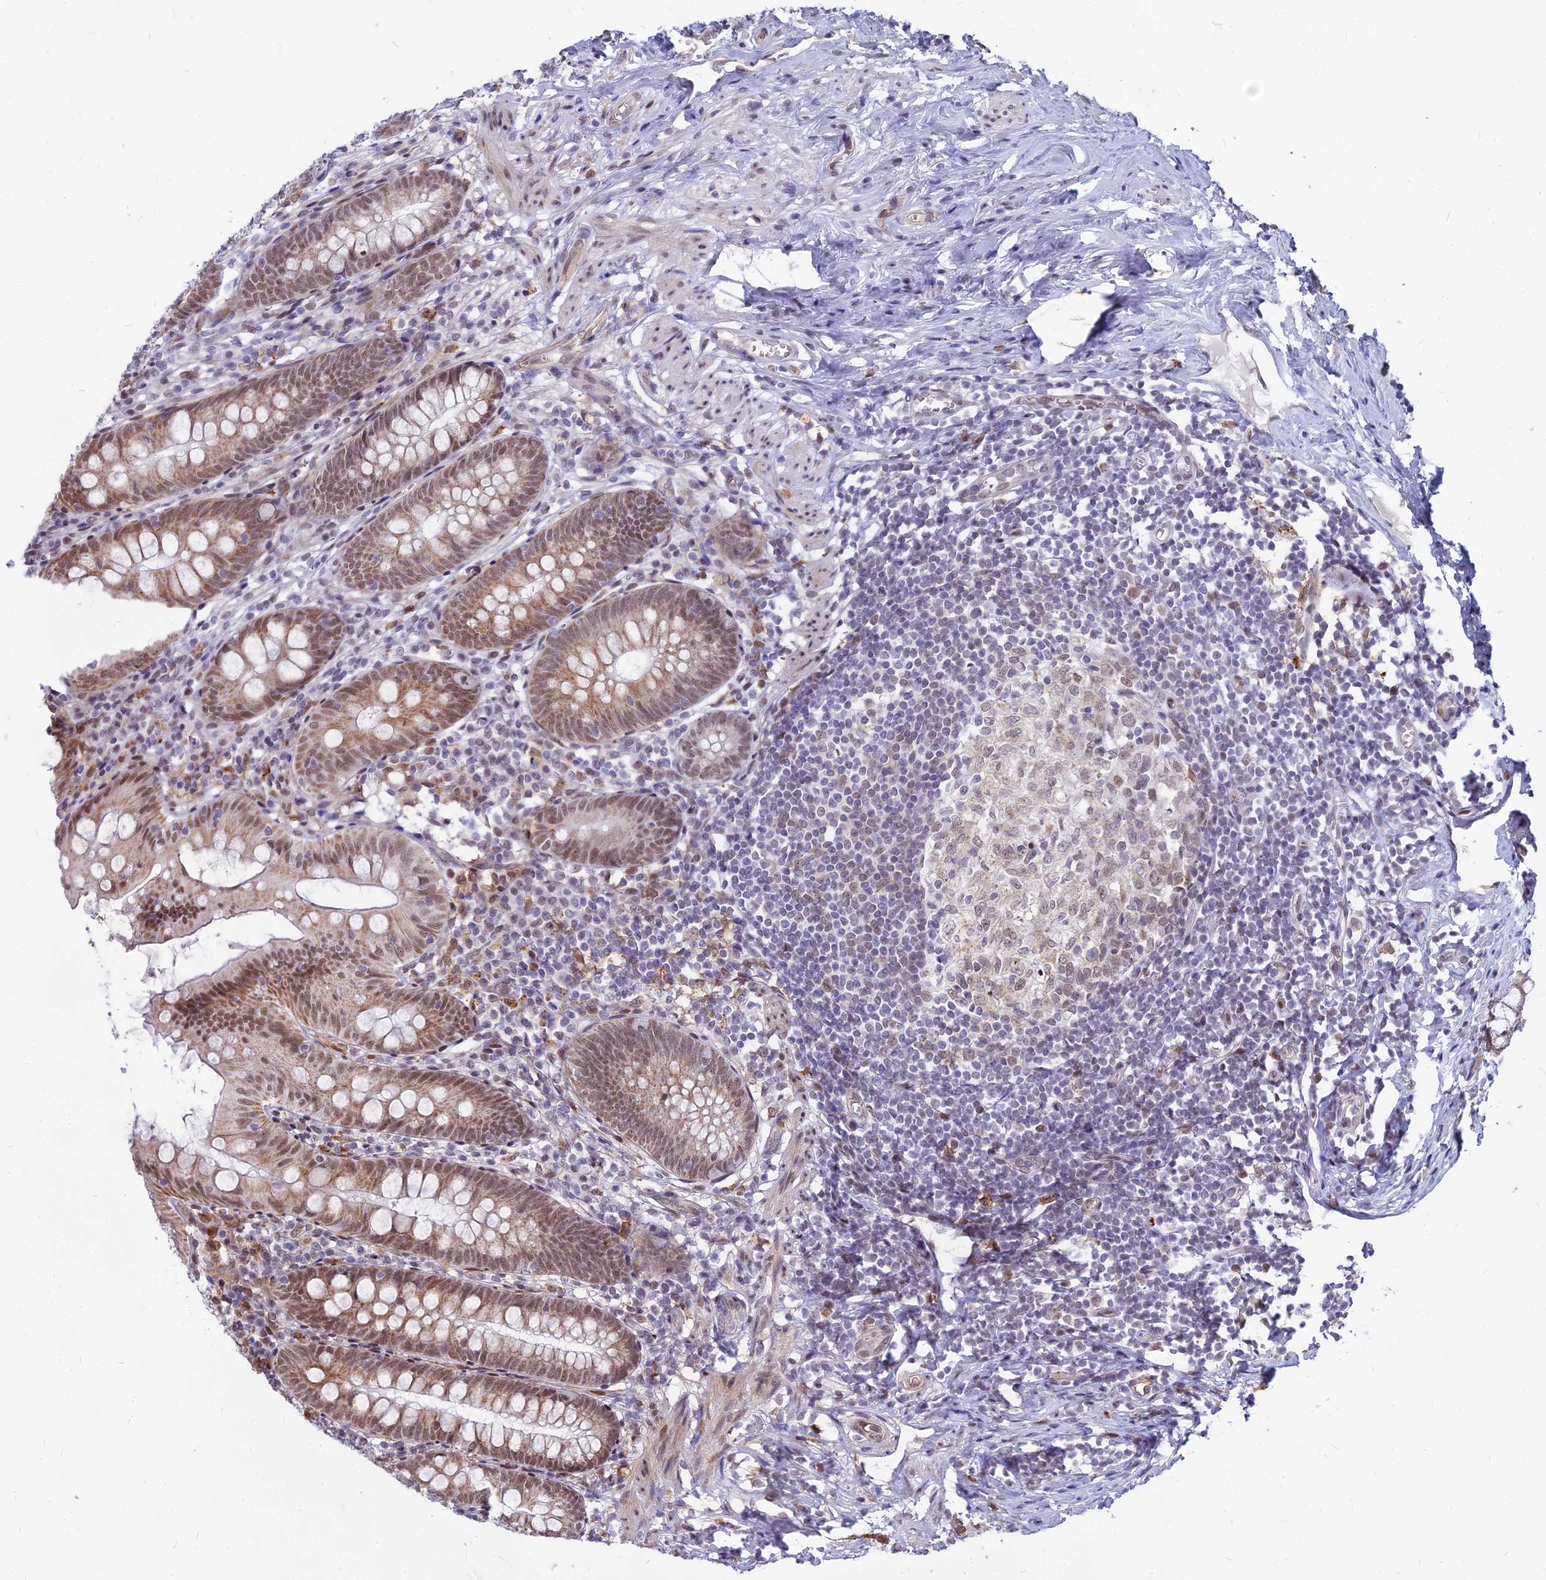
{"staining": {"intensity": "moderate", "quantity": ">75%", "location": "nuclear"}, "tissue": "appendix", "cell_type": "Glandular cells", "image_type": "normal", "snomed": [{"axis": "morphology", "description": "Normal tissue, NOS"}, {"axis": "topography", "description": "Appendix"}], "caption": "Immunohistochemistry (IHC) micrograph of benign appendix stained for a protein (brown), which exhibits medium levels of moderate nuclear positivity in about >75% of glandular cells.", "gene": "ALG10B", "patient": {"sex": "female", "age": 51}}